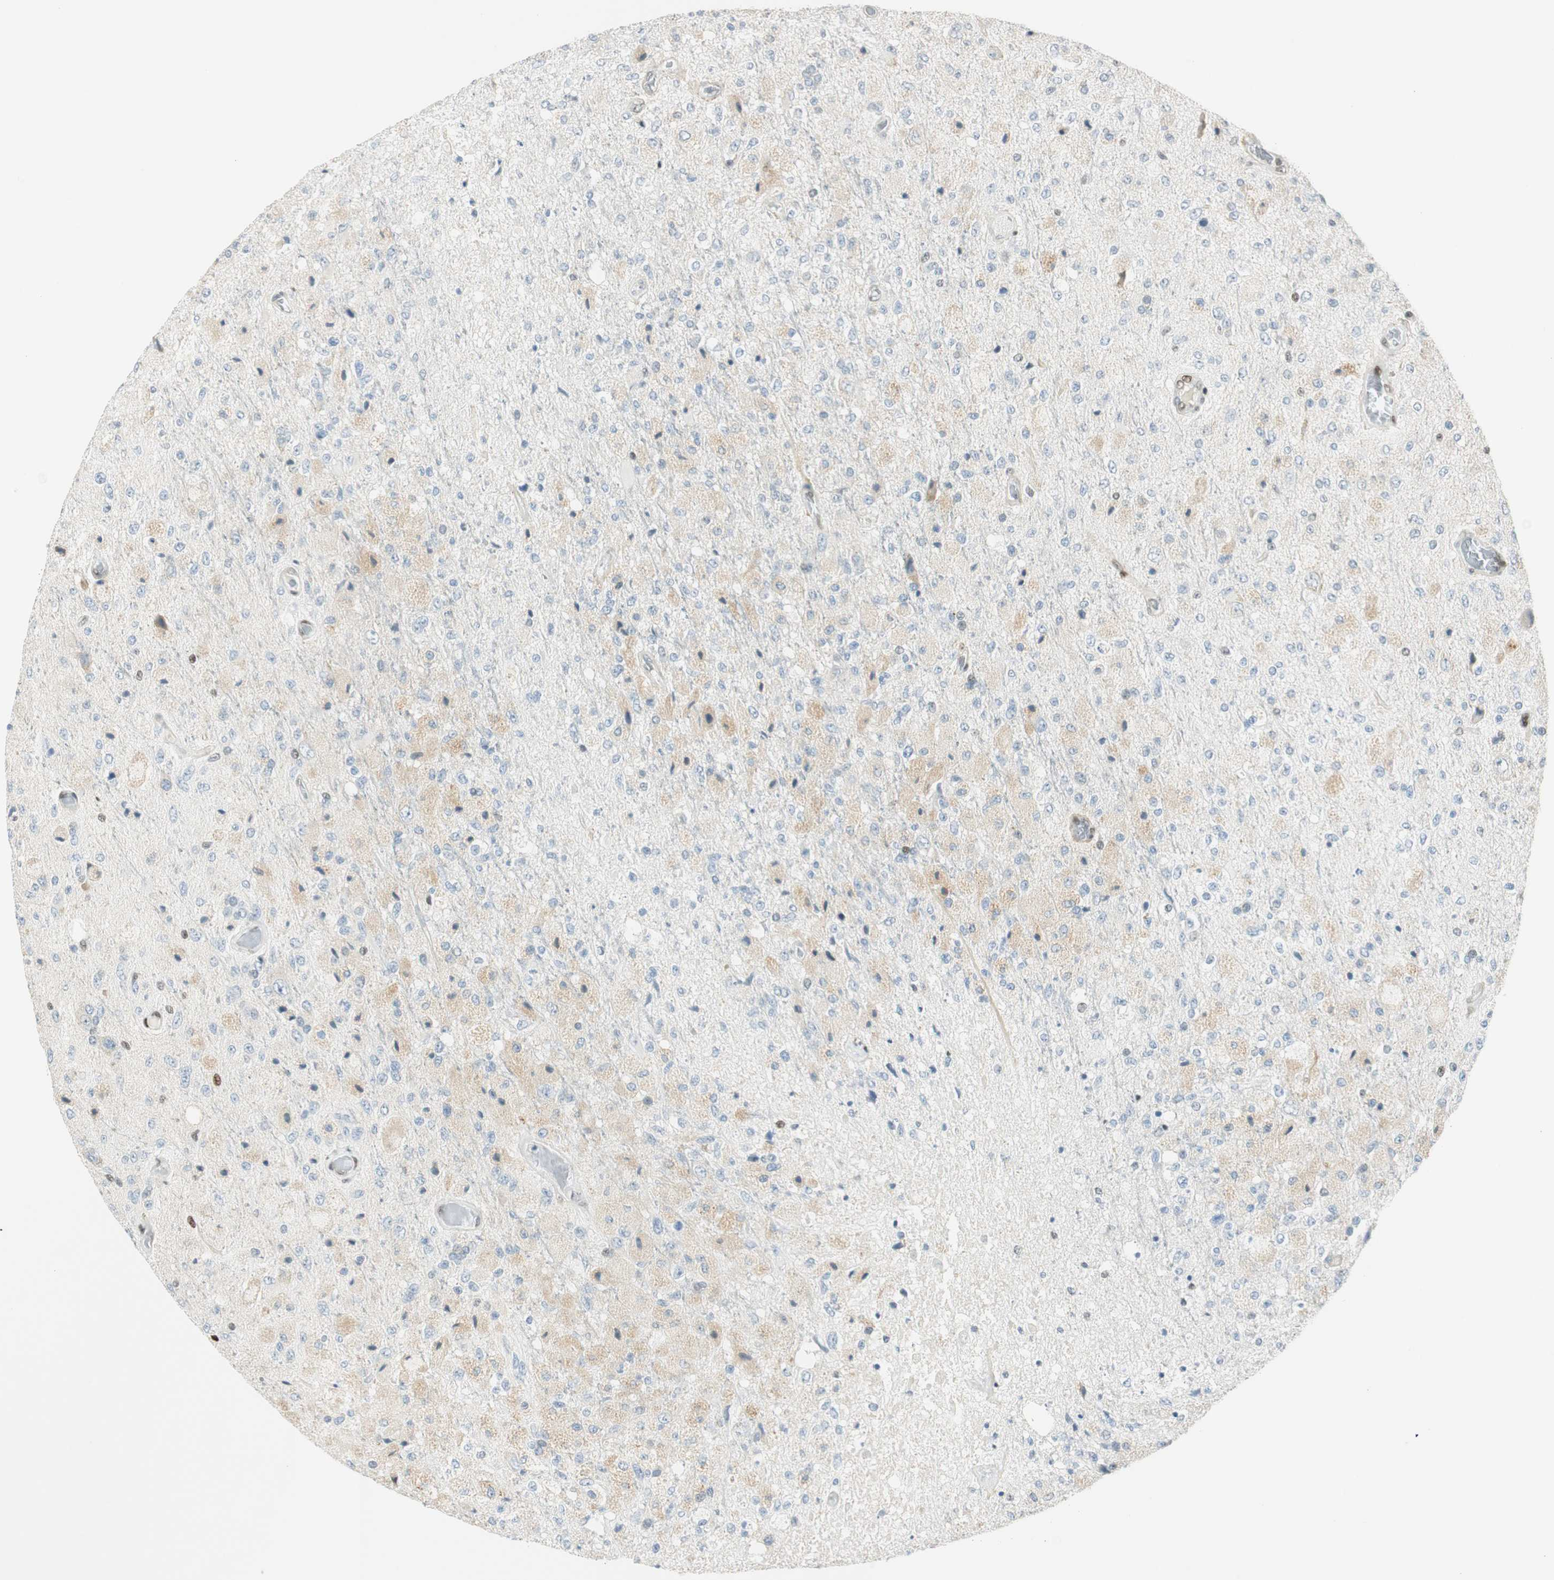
{"staining": {"intensity": "weak", "quantity": "<25%", "location": "nuclear"}, "tissue": "glioma", "cell_type": "Tumor cells", "image_type": "cancer", "snomed": [{"axis": "morphology", "description": "Normal tissue, NOS"}, {"axis": "morphology", "description": "Glioma, malignant, High grade"}, {"axis": "topography", "description": "Cerebral cortex"}], "caption": "Immunohistochemistry micrograph of neoplastic tissue: glioma stained with DAB shows no significant protein positivity in tumor cells.", "gene": "MSX2", "patient": {"sex": "male", "age": 77}}